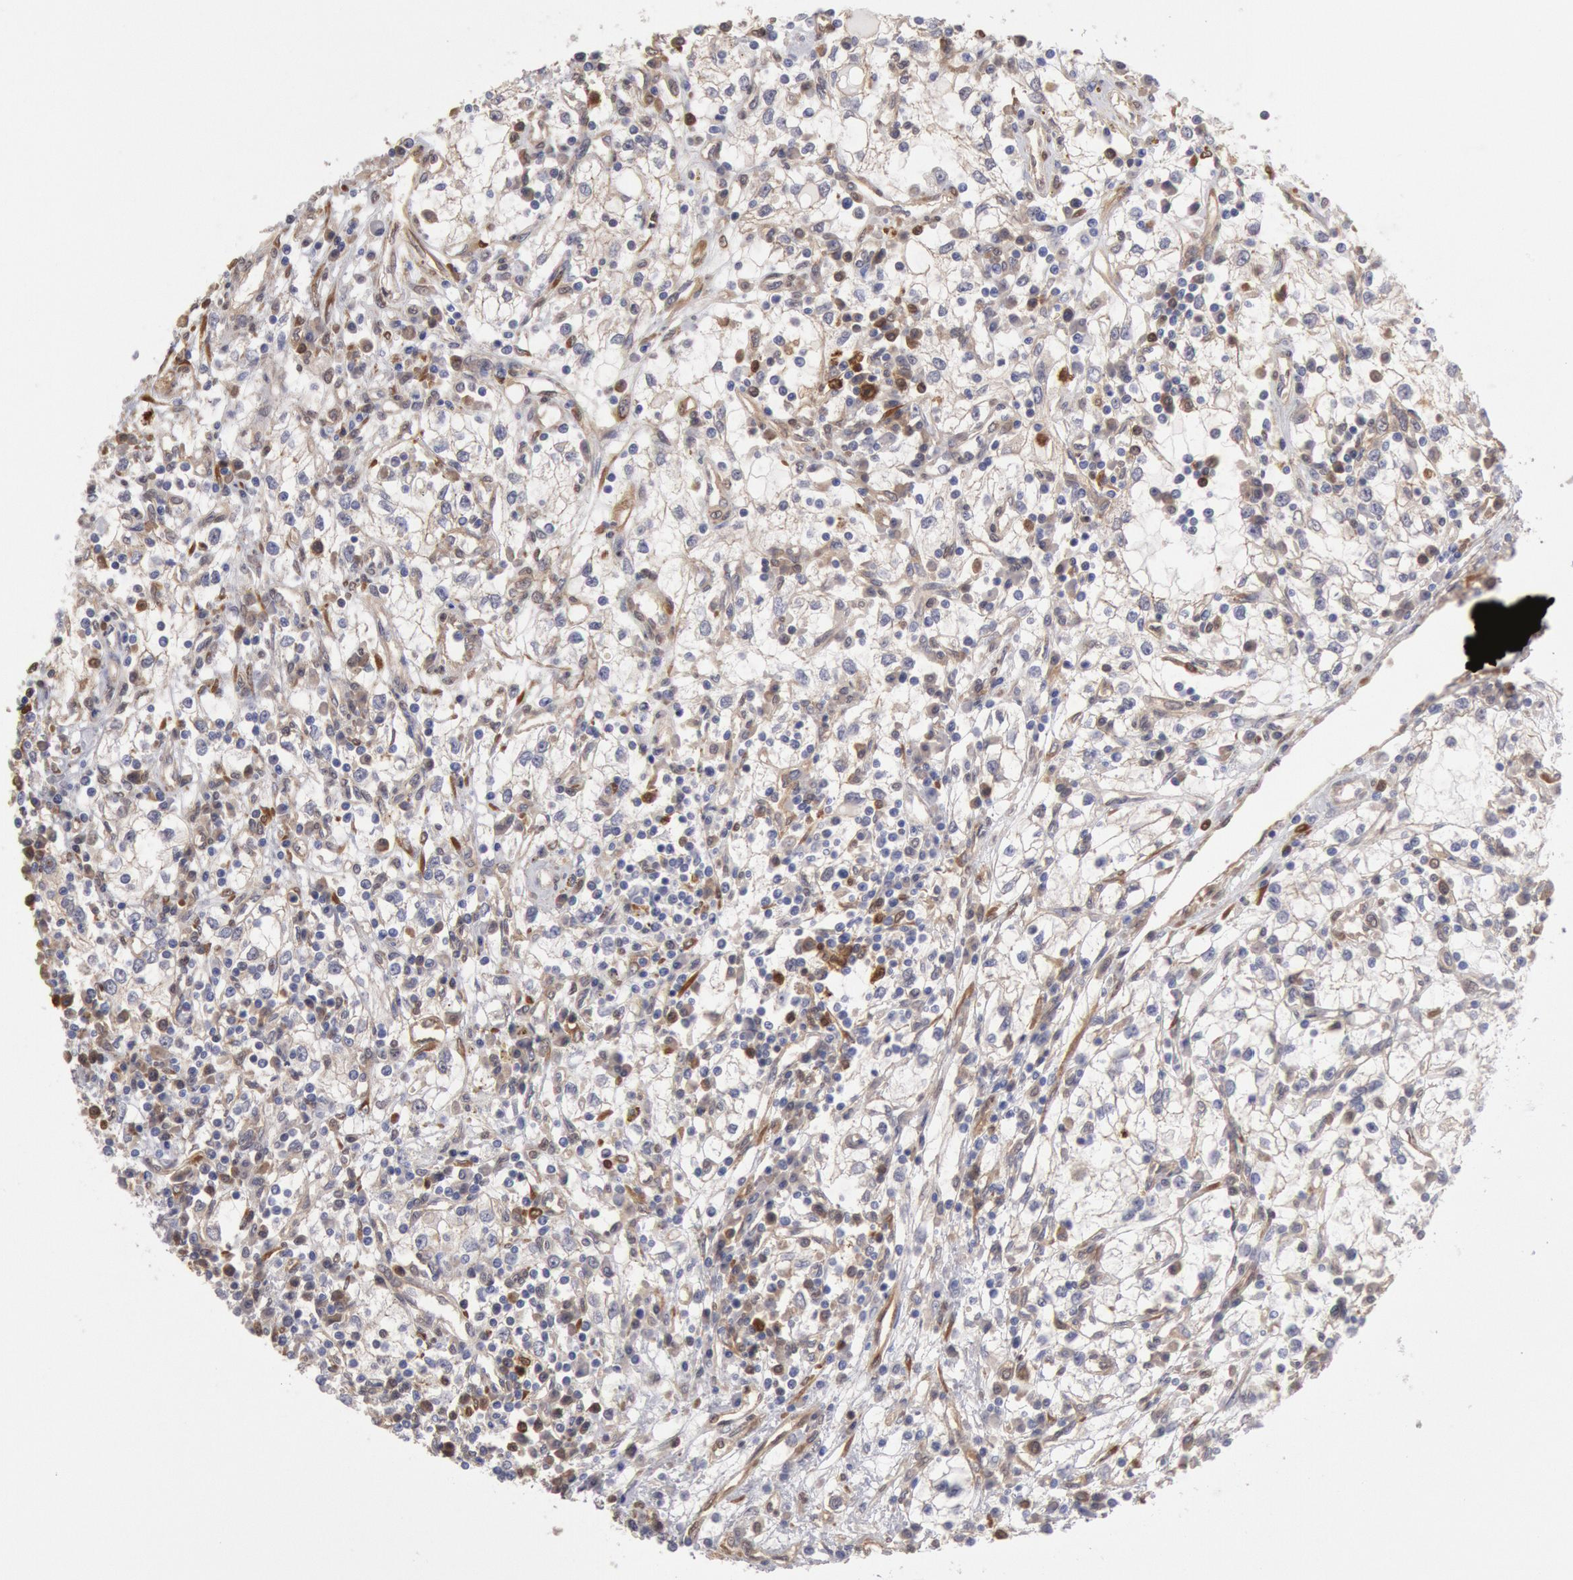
{"staining": {"intensity": "weak", "quantity": "25%-75%", "location": "cytoplasmic/membranous"}, "tissue": "renal cancer", "cell_type": "Tumor cells", "image_type": "cancer", "snomed": [{"axis": "morphology", "description": "Adenocarcinoma, NOS"}, {"axis": "topography", "description": "Kidney"}], "caption": "Tumor cells show low levels of weak cytoplasmic/membranous expression in approximately 25%-75% of cells in renal cancer.", "gene": "CCDC50", "patient": {"sex": "male", "age": 82}}